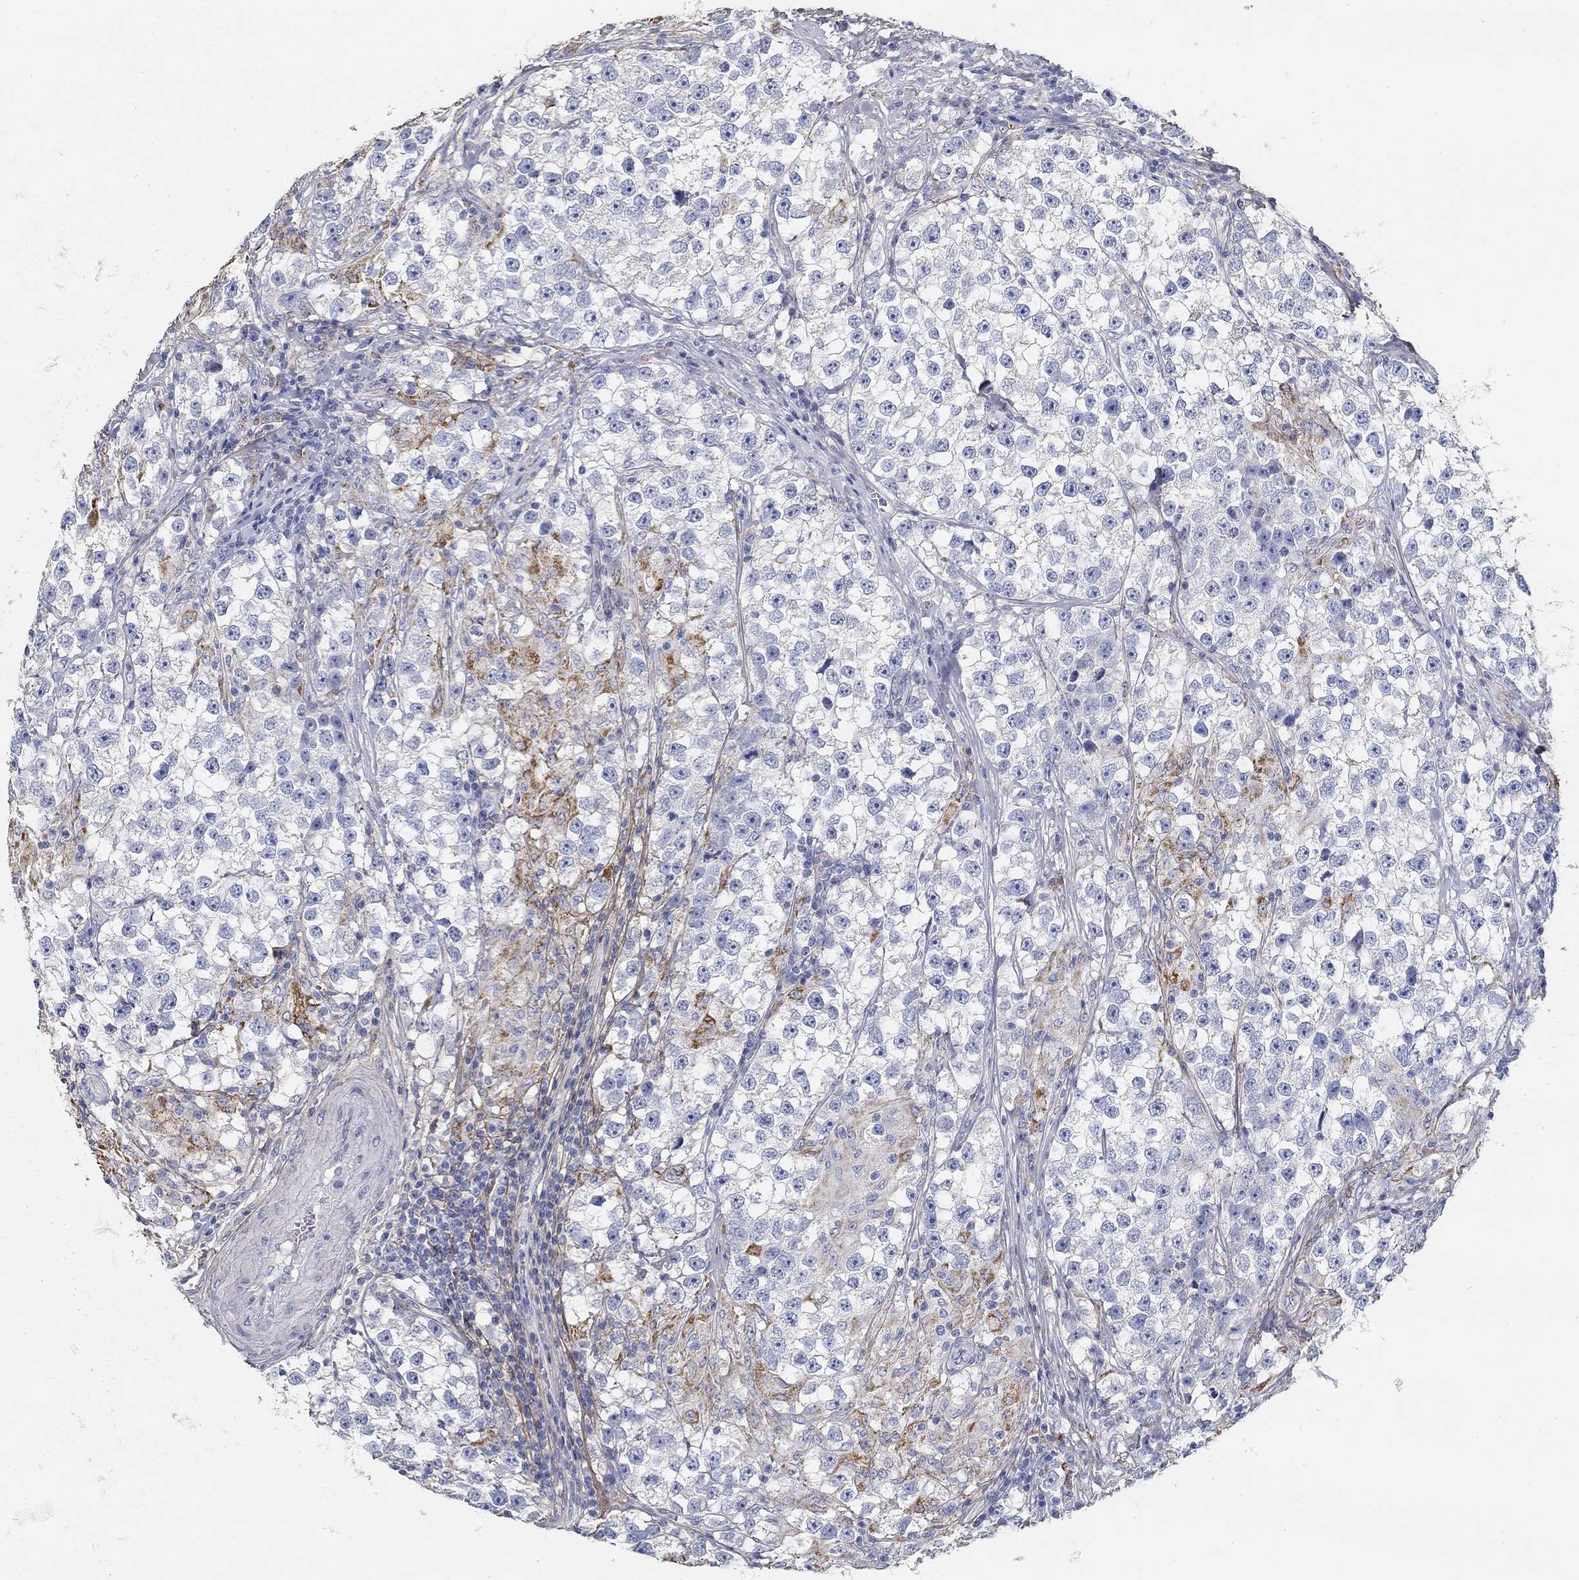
{"staining": {"intensity": "negative", "quantity": "none", "location": "none"}, "tissue": "testis cancer", "cell_type": "Tumor cells", "image_type": "cancer", "snomed": [{"axis": "morphology", "description": "Seminoma, NOS"}, {"axis": "topography", "description": "Testis"}], "caption": "IHC photomicrograph of human seminoma (testis) stained for a protein (brown), which exhibits no positivity in tumor cells.", "gene": "TGFBI", "patient": {"sex": "male", "age": 46}}